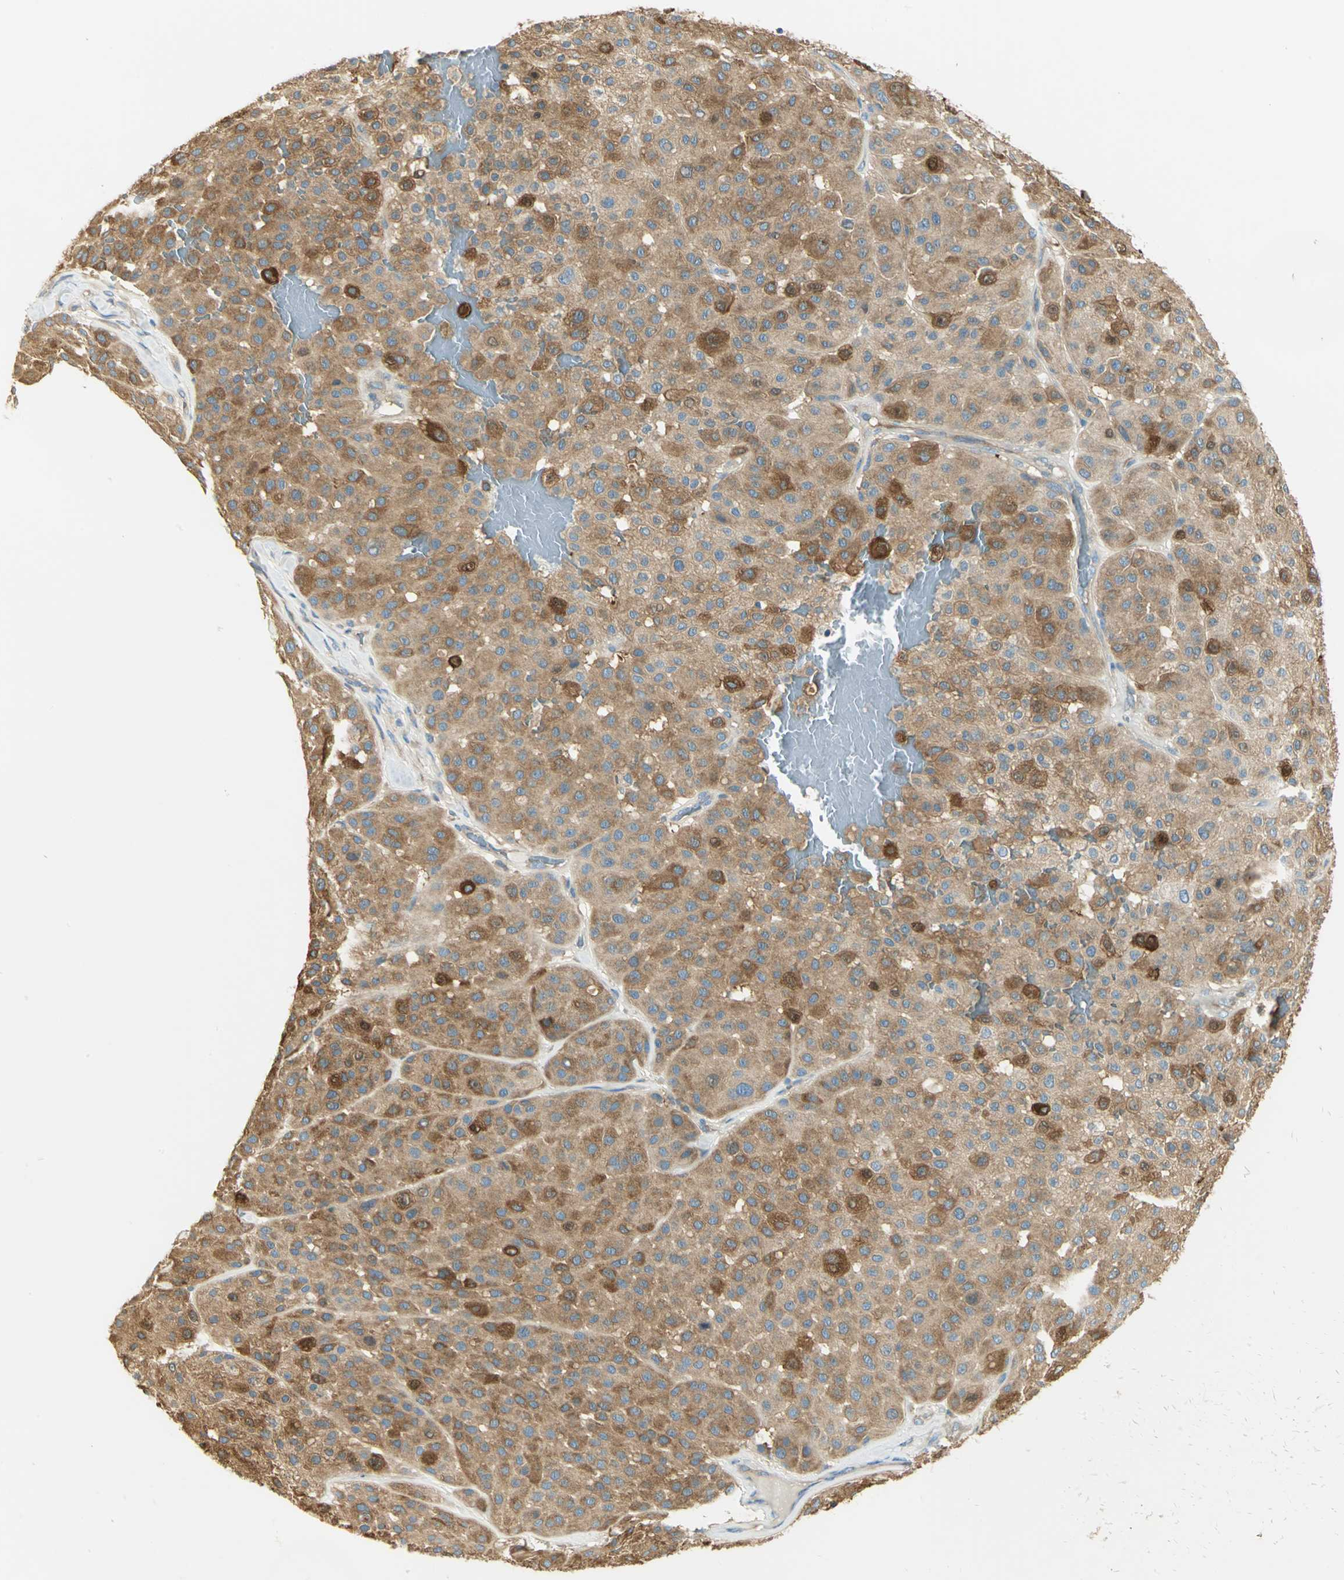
{"staining": {"intensity": "moderate", "quantity": ">75%", "location": "cytoplasmic/membranous"}, "tissue": "melanoma", "cell_type": "Tumor cells", "image_type": "cancer", "snomed": [{"axis": "morphology", "description": "Normal tissue, NOS"}, {"axis": "morphology", "description": "Malignant melanoma, Metastatic site"}, {"axis": "topography", "description": "Skin"}], "caption": "Human malignant melanoma (metastatic site) stained with a brown dye demonstrates moderate cytoplasmic/membranous positive staining in approximately >75% of tumor cells.", "gene": "WARS1", "patient": {"sex": "male", "age": 41}}